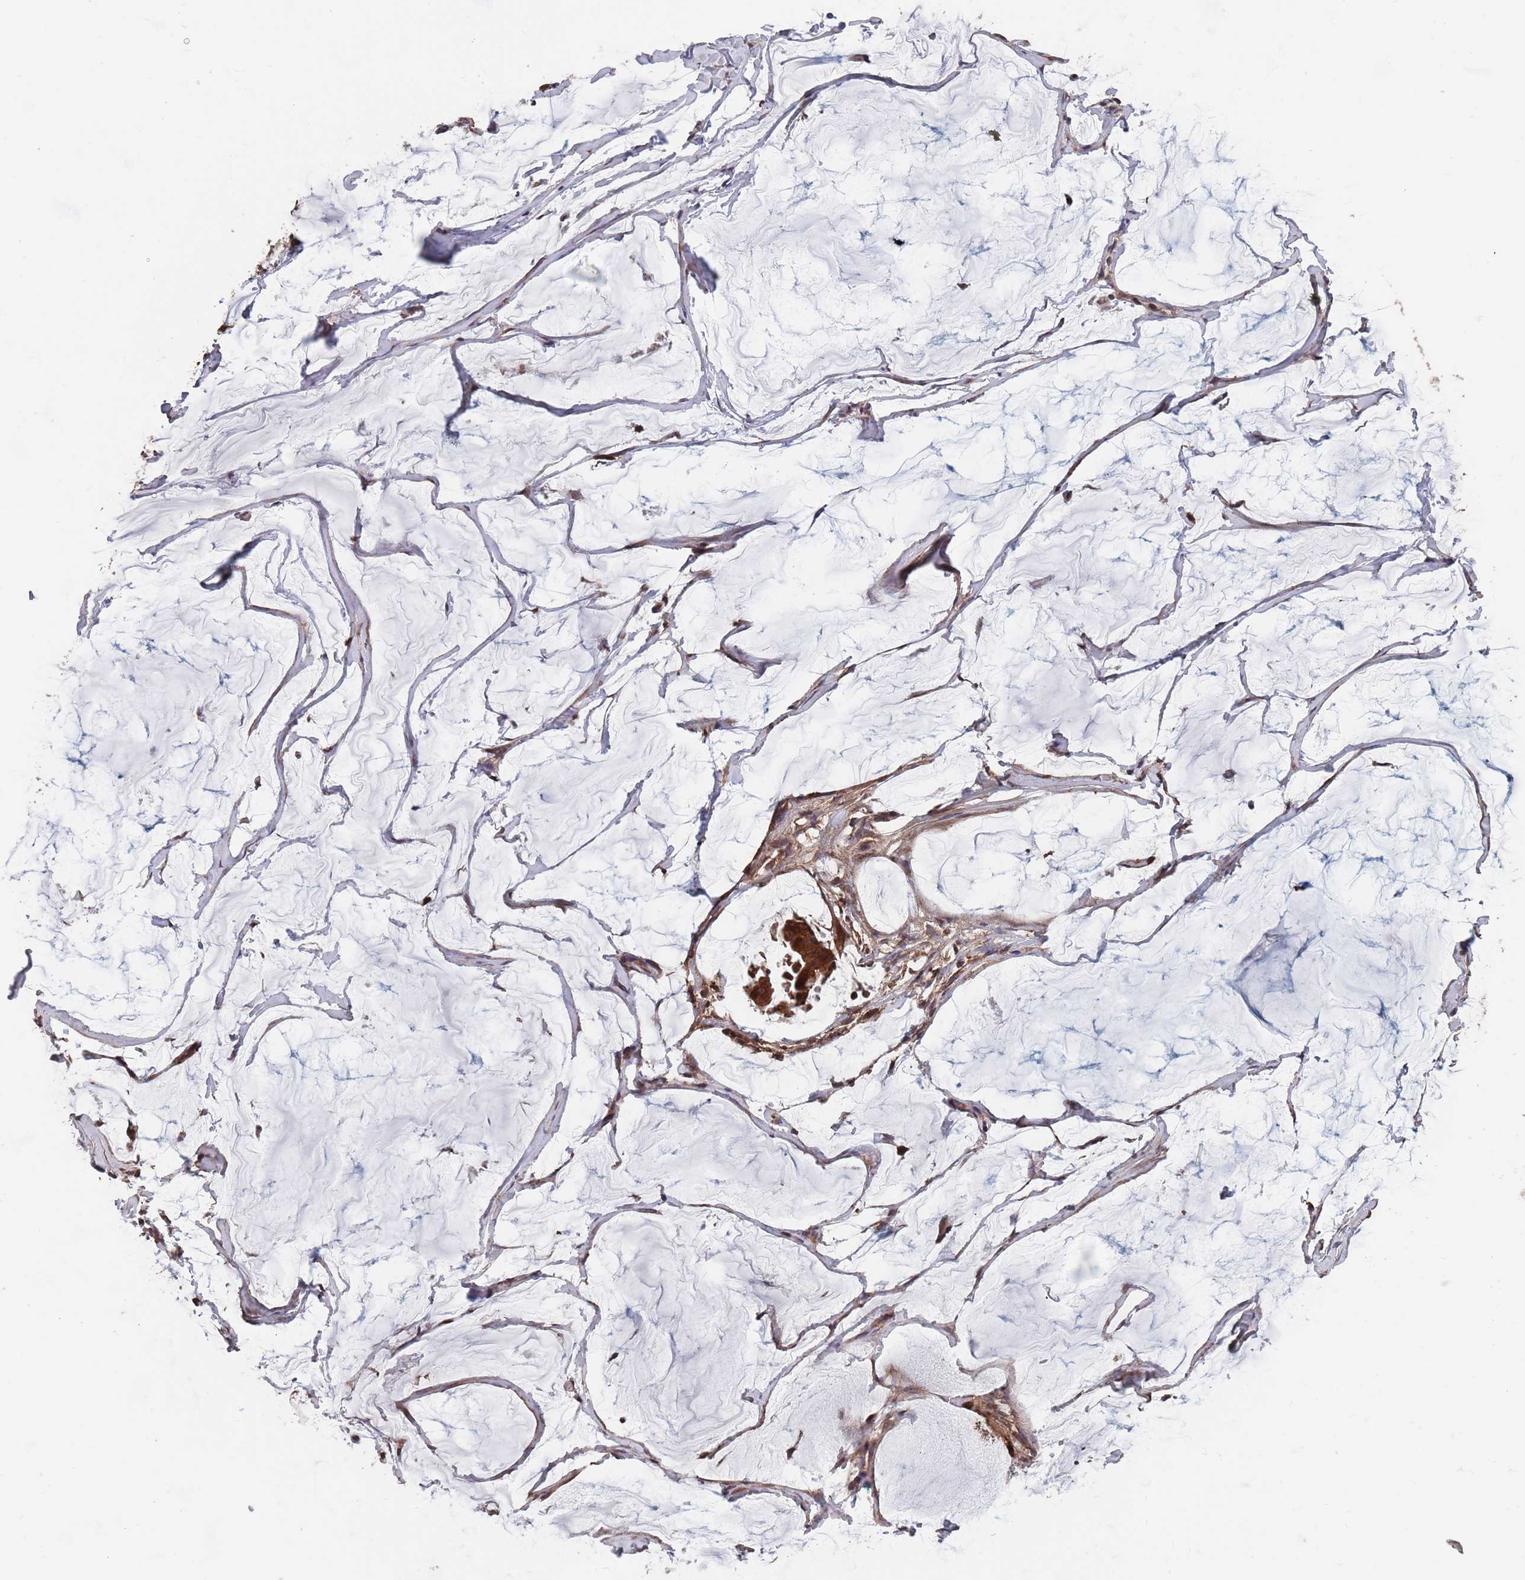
{"staining": {"intensity": "moderate", "quantity": ">75%", "location": "cytoplasmic/membranous"}, "tissue": "ovarian cancer", "cell_type": "Tumor cells", "image_type": "cancer", "snomed": [{"axis": "morphology", "description": "Cystadenocarcinoma, mucinous, NOS"}, {"axis": "topography", "description": "Ovary"}], "caption": "Immunohistochemistry (IHC) image of human mucinous cystadenocarcinoma (ovarian) stained for a protein (brown), which shows medium levels of moderate cytoplasmic/membranous positivity in approximately >75% of tumor cells.", "gene": "UNC45A", "patient": {"sex": "female", "age": 73}}